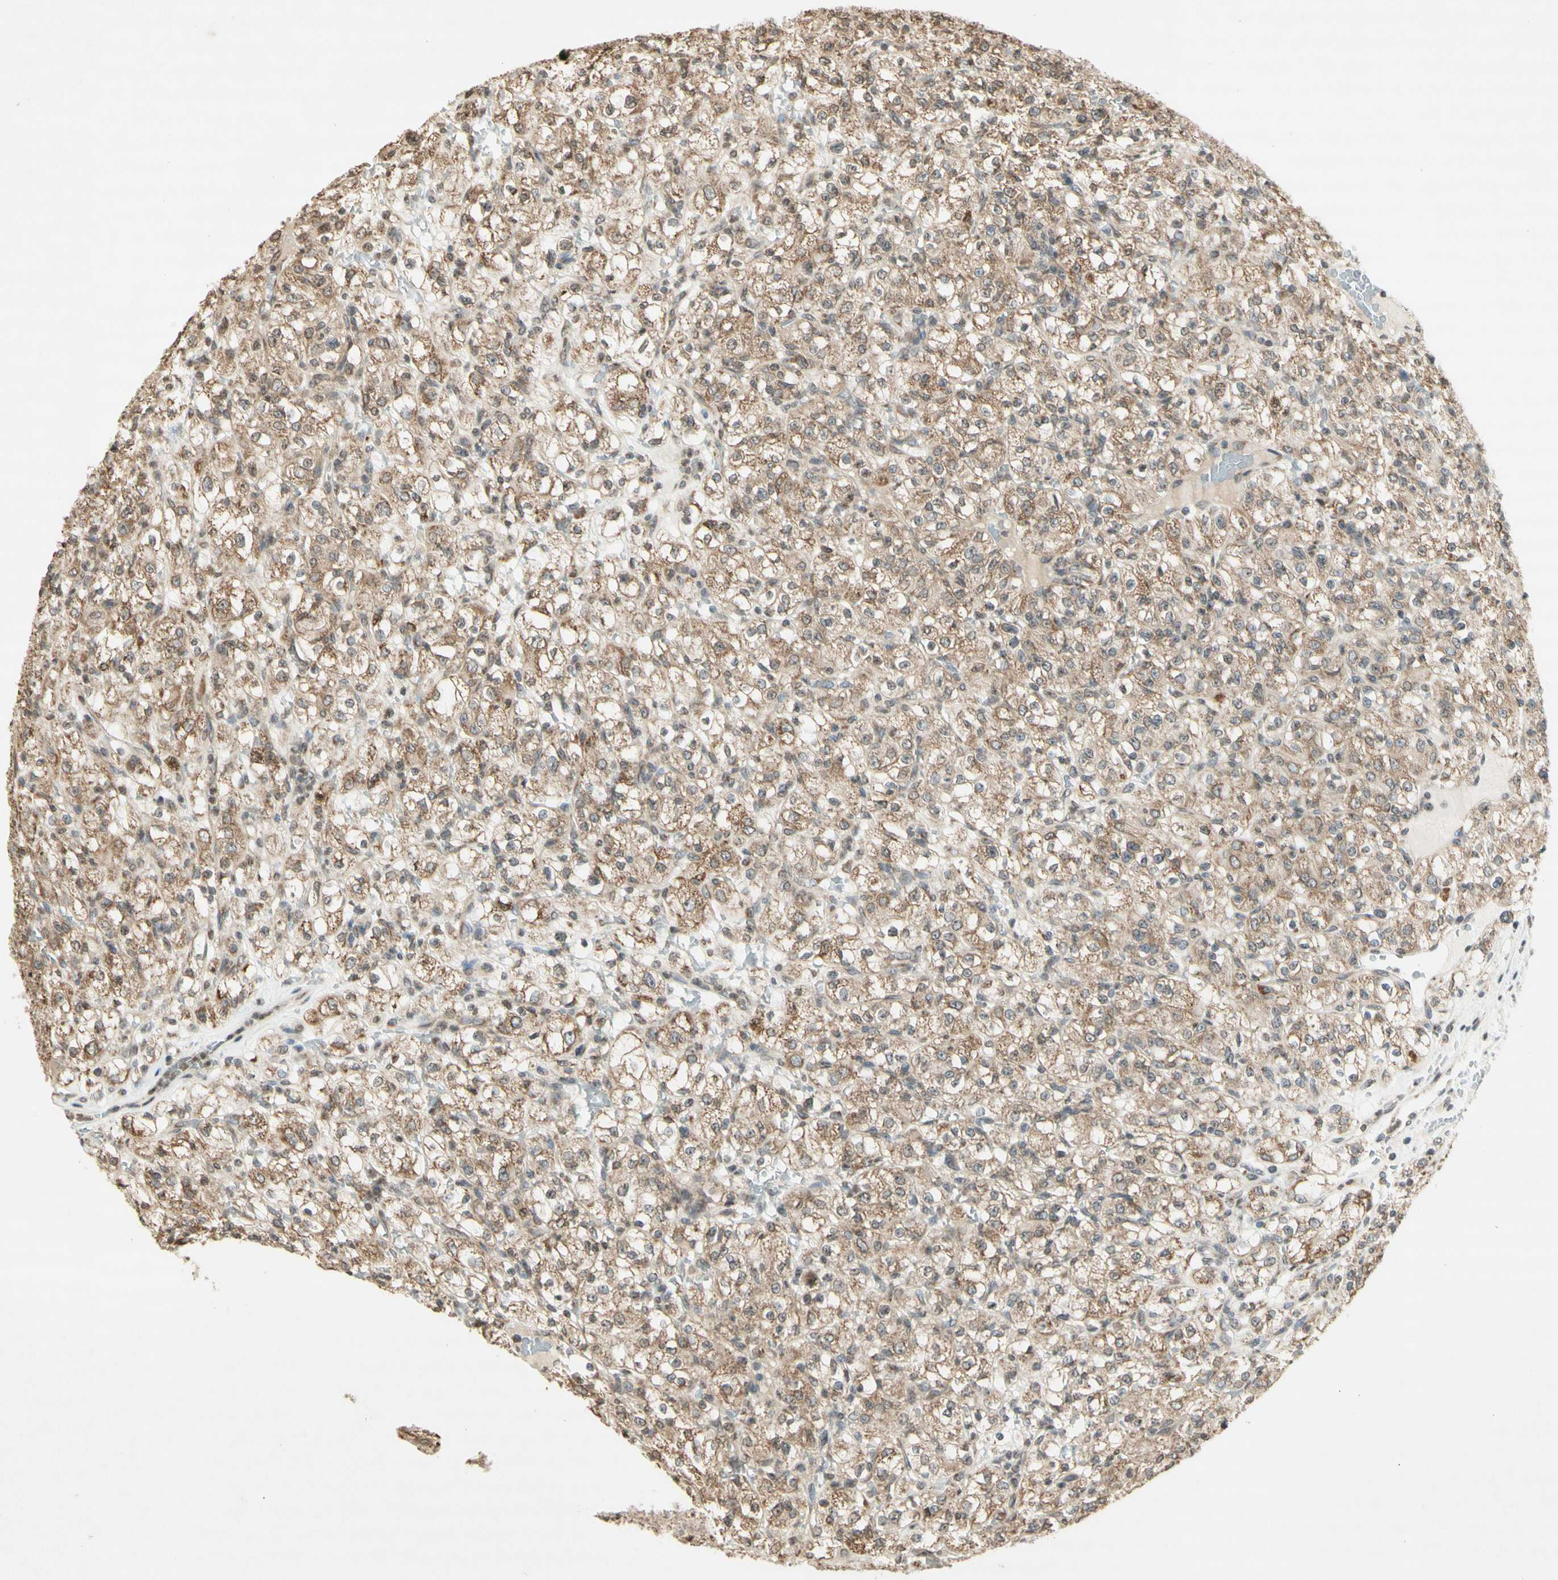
{"staining": {"intensity": "weak", "quantity": ">75%", "location": "cytoplasmic/membranous"}, "tissue": "renal cancer", "cell_type": "Tumor cells", "image_type": "cancer", "snomed": [{"axis": "morphology", "description": "Normal tissue, NOS"}, {"axis": "morphology", "description": "Adenocarcinoma, NOS"}, {"axis": "topography", "description": "Kidney"}], "caption": "Adenocarcinoma (renal) stained with immunohistochemistry reveals weak cytoplasmic/membranous positivity in about >75% of tumor cells.", "gene": "CCNI", "patient": {"sex": "female", "age": 72}}